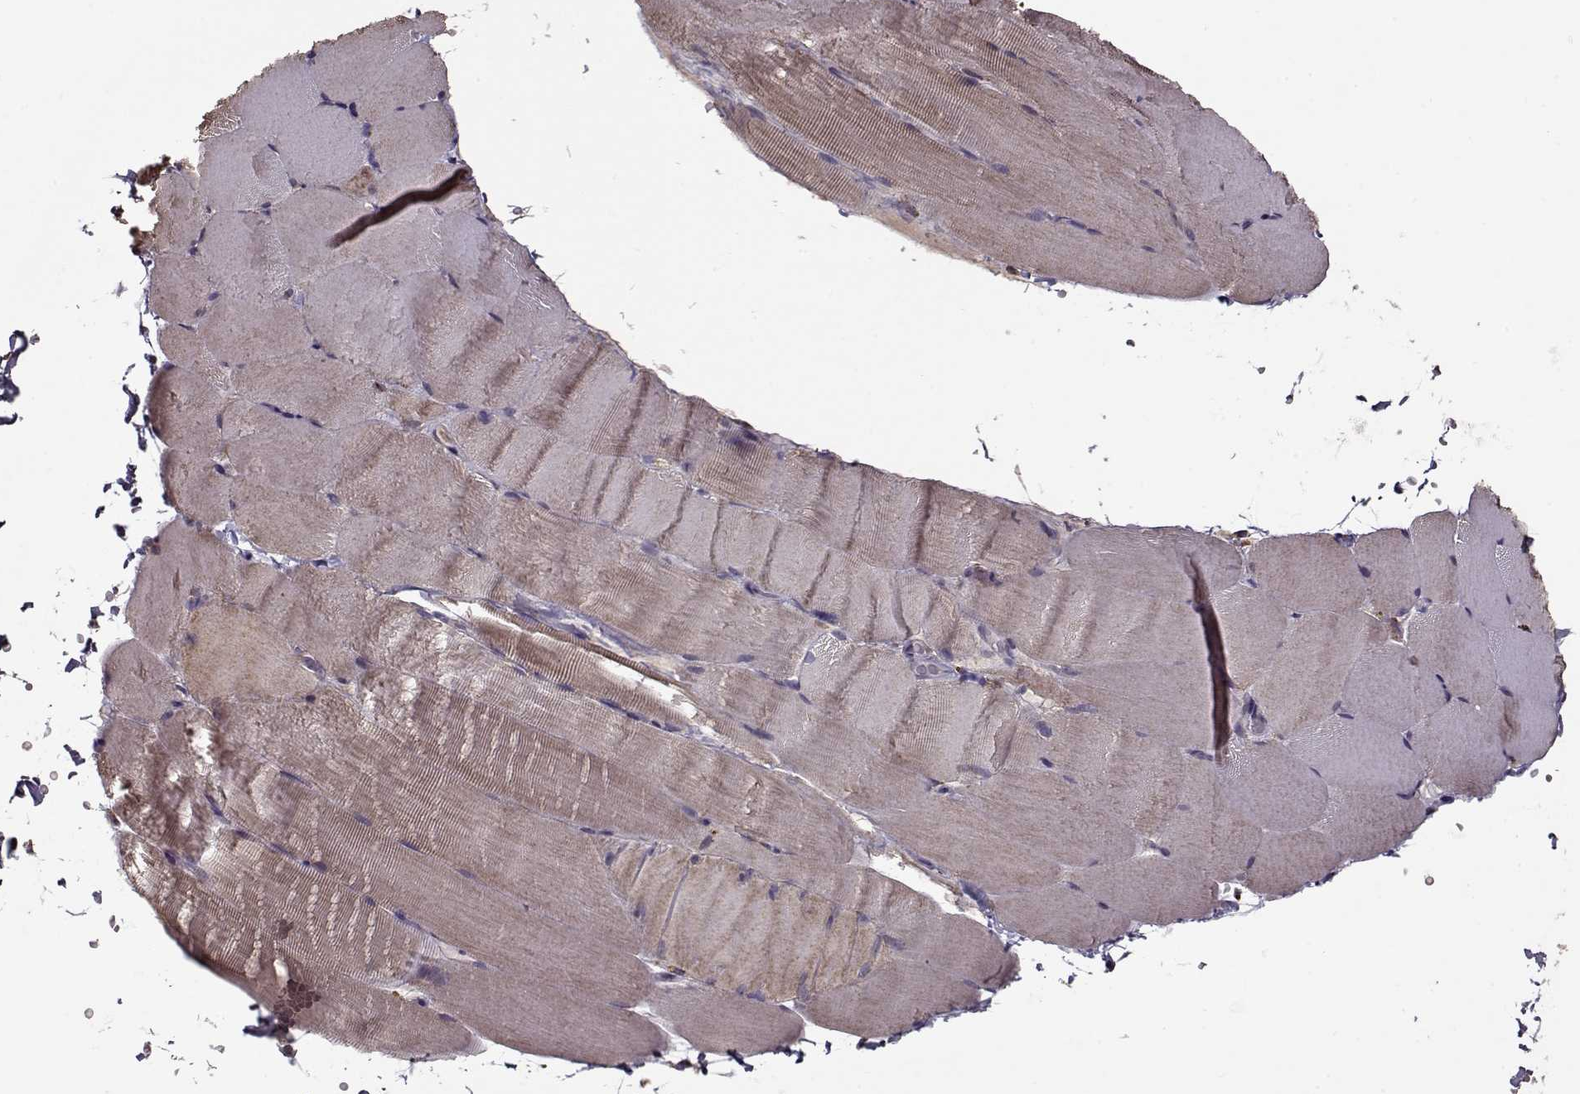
{"staining": {"intensity": "weak", "quantity": "25%-75%", "location": "cytoplasmic/membranous"}, "tissue": "skeletal muscle", "cell_type": "Myocytes", "image_type": "normal", "snomed": [{"axis": "morphology", "description": "Normal tissue, NOS"}, {"axis": "topography", "description": "Skeletal muscle"}], "caption": "DAB (3,3'-diaminobenzidine) immunohistochemical staining of benign skeletal muscle reveals weak cytoplasmic/membranous protein staining in approximately 25%-75% of myocytes. Nuclei are stained in blue.", "gene": "IMMP1L", "patient": {"sex": "female", "age": 37}}